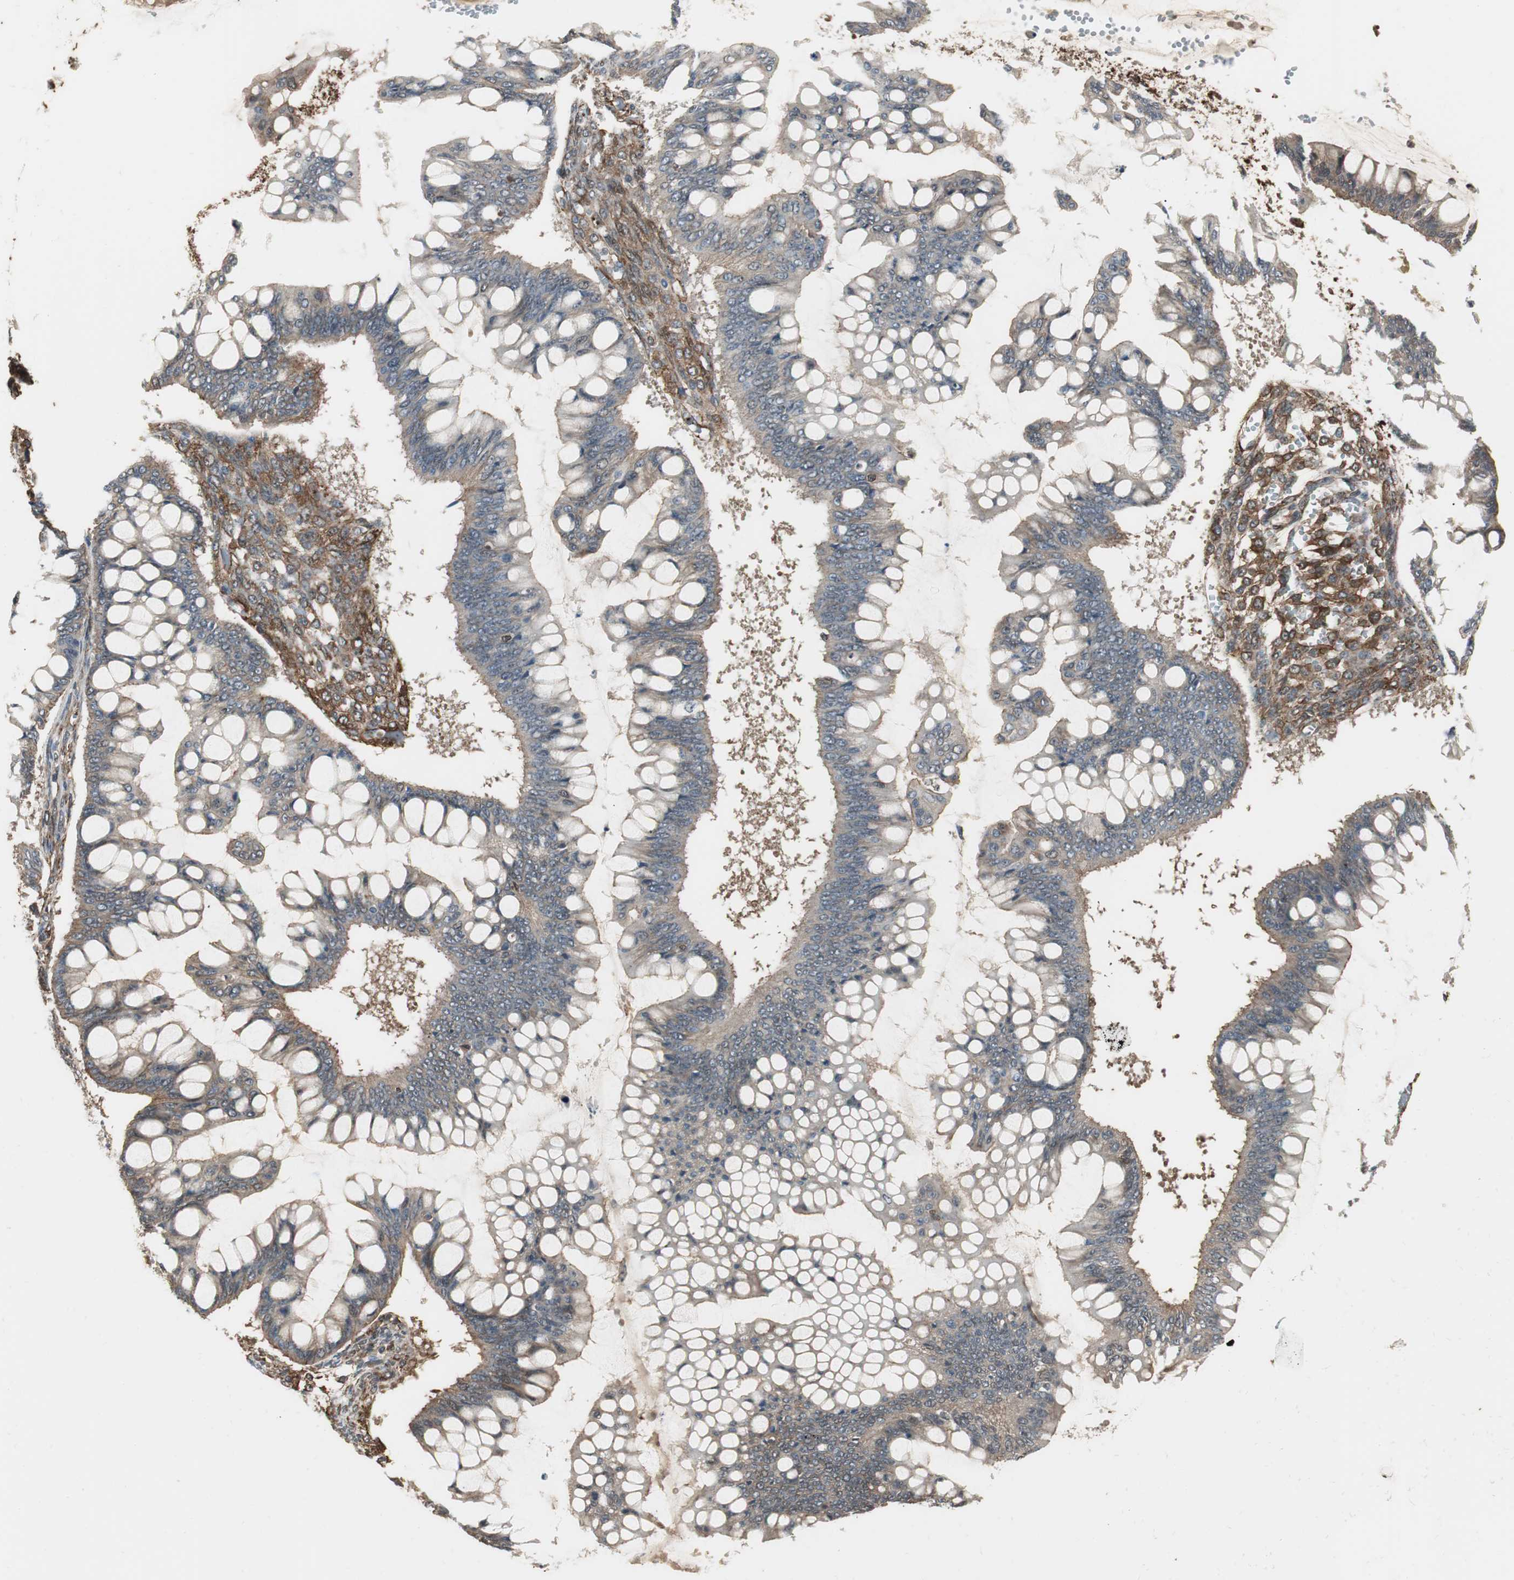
{"staining": {"intensity": "weak", "quantity": ">75%", "location": "cytoplasmic/membranous"}, "tissue": "ovarian cancer", "cell_type": "Tumor cells", "image_type": "cancer", "snomed": [{"axis": "morphology", "description": "Cystadenocarcinoma, mucinous, NOS"}, {"axis": "topography", "description": "Ovary"}], "caption": "Weak cytoplasmic/membranous positivity for a protein is appreciated in approximately >75% of tumor cells of ovarian cancer using immunohistochemistry (IHC).", "gene": "PTPN11", "patient": {"sex": "female", "age": 73}}